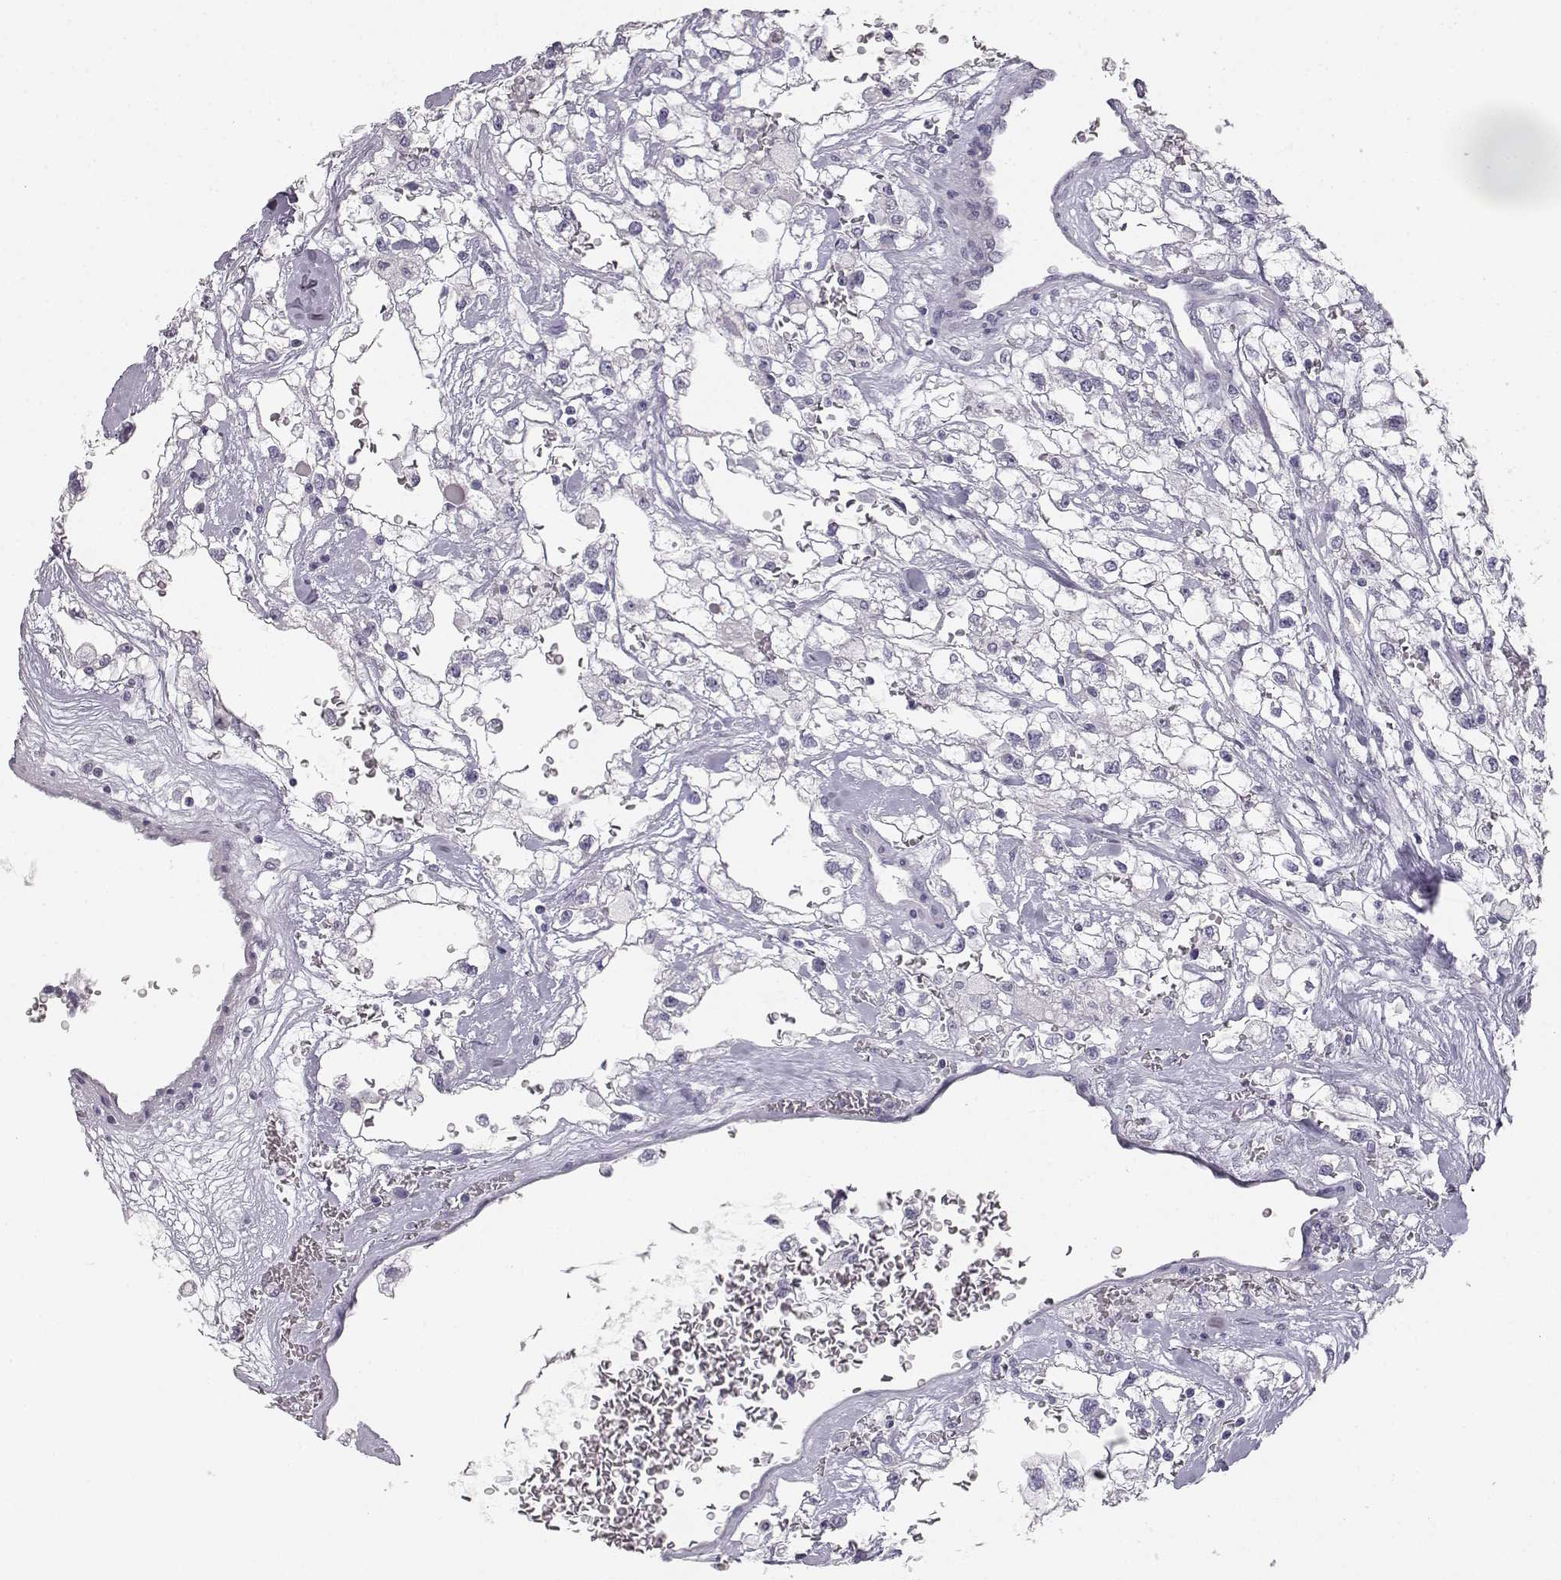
{"staining": {"intensity": "negative", "quantity": "none", "location": "none"}, "tissue": "renal cancer", "cell_type": "Tumor cells", "image_type": "cancer", "snomed": [{"axis": "morphology", "description": "Adenocarcinoma, NOS"}, {"axis": "topography", "description": "Kidney"}], "caption": "Immunohistochemistry (IHC) of human renal adenocarcinoma exhibits no staining in tumor cells.", "gene": "MYCBPAP", "patient": {"sex": "male", "age": 59}}